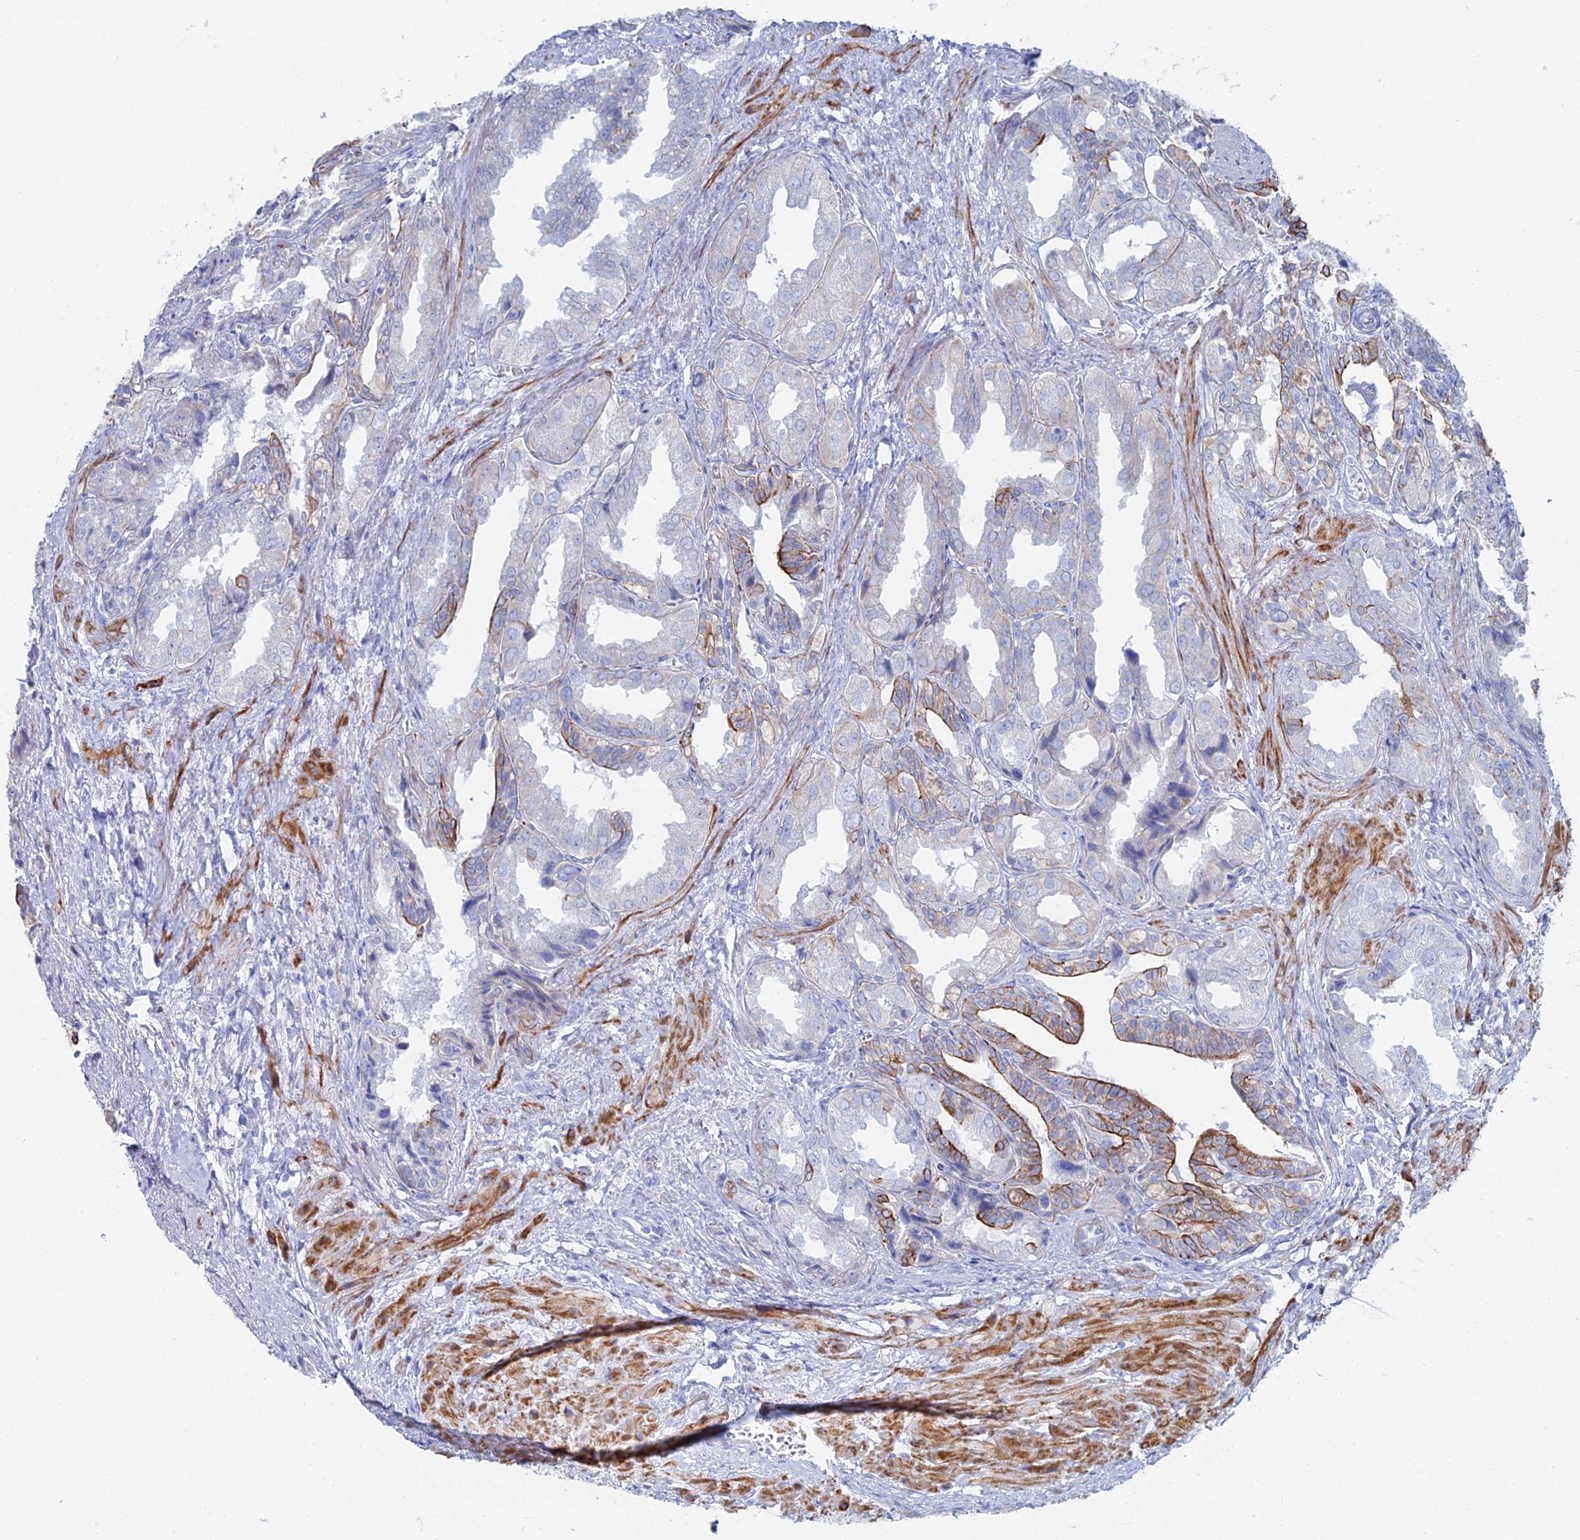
{"staining": {"intensity": "moderate", "quantity": "<25%", "location": "cytoplasmic/membranous"}, "tissue": "seminal vesicle", "cell_type": "Glandular cells", "image_type": "normal", "snomed": [{"axis": "morphology", "description": "Normal tissue, NOS"}, {"axis": "topography", "description": "Seminal veicle"}], "caption": "IHC histopathology image of normal seminal vesicle: human seminal vesicle stained using immunohistochemistry (IHC) demonstrates low levels of moderate protein expression localized specifically in the cytoplasmic/membranous of glandular cells, appearing as a cytoplasmic/membranous brown color.", "gene": "DHX34", "patient": {"sex": "male", "age": 63}}